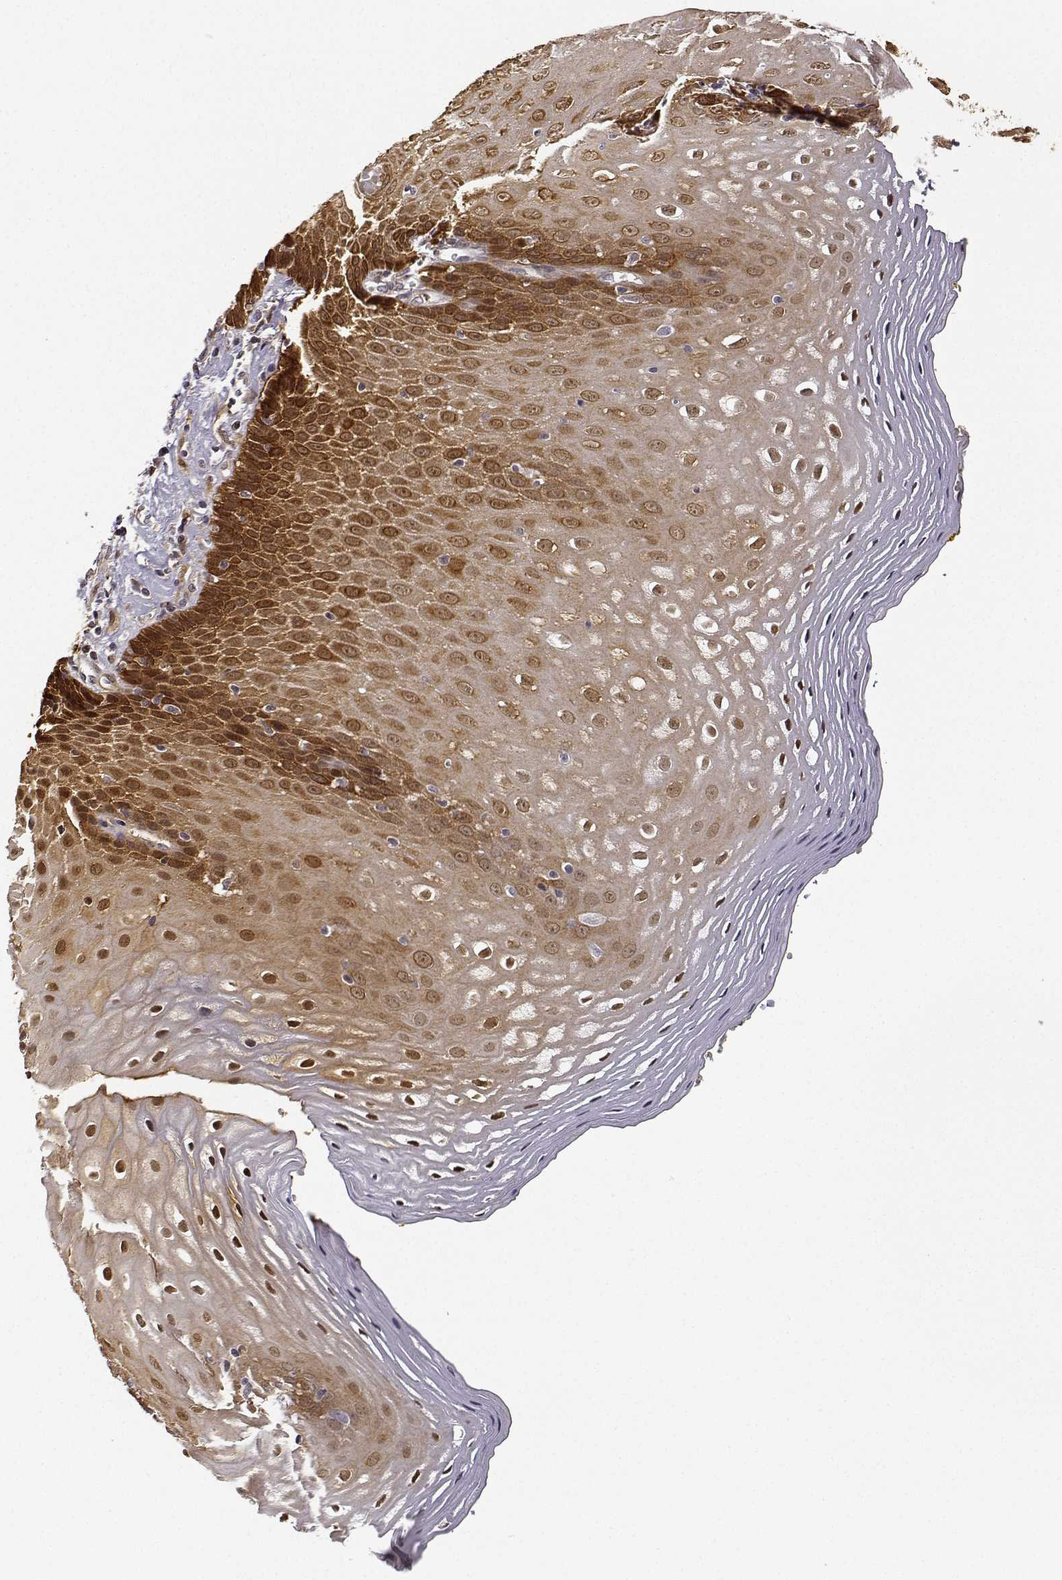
{"staining": {"intensity": "strong", "quantity": ">75%", "location": "cytoplasmic/membranous,nuclear"}, "tissue": "esophagus", "cell_type": "Squamous epithelial cells", "image_type": "normal", "snomed": [{"axis": "morphology", "description": "Normal tissue, NOS"}, {"axis": "topography", "description": "Esophagus"}], "caption": "Protein analysis of unremarkable esophagus shows strong cytoplasmic/membranous,nuclear positivity in approximately >75% of squamous epithelial cells. The staining is performed using DAB brown chromogen to label protein expression. The nuclei are counter-stained blue using hematoxylin.", "gene": "PHGDH", "patient": {"sex": "female", "age": 68}}